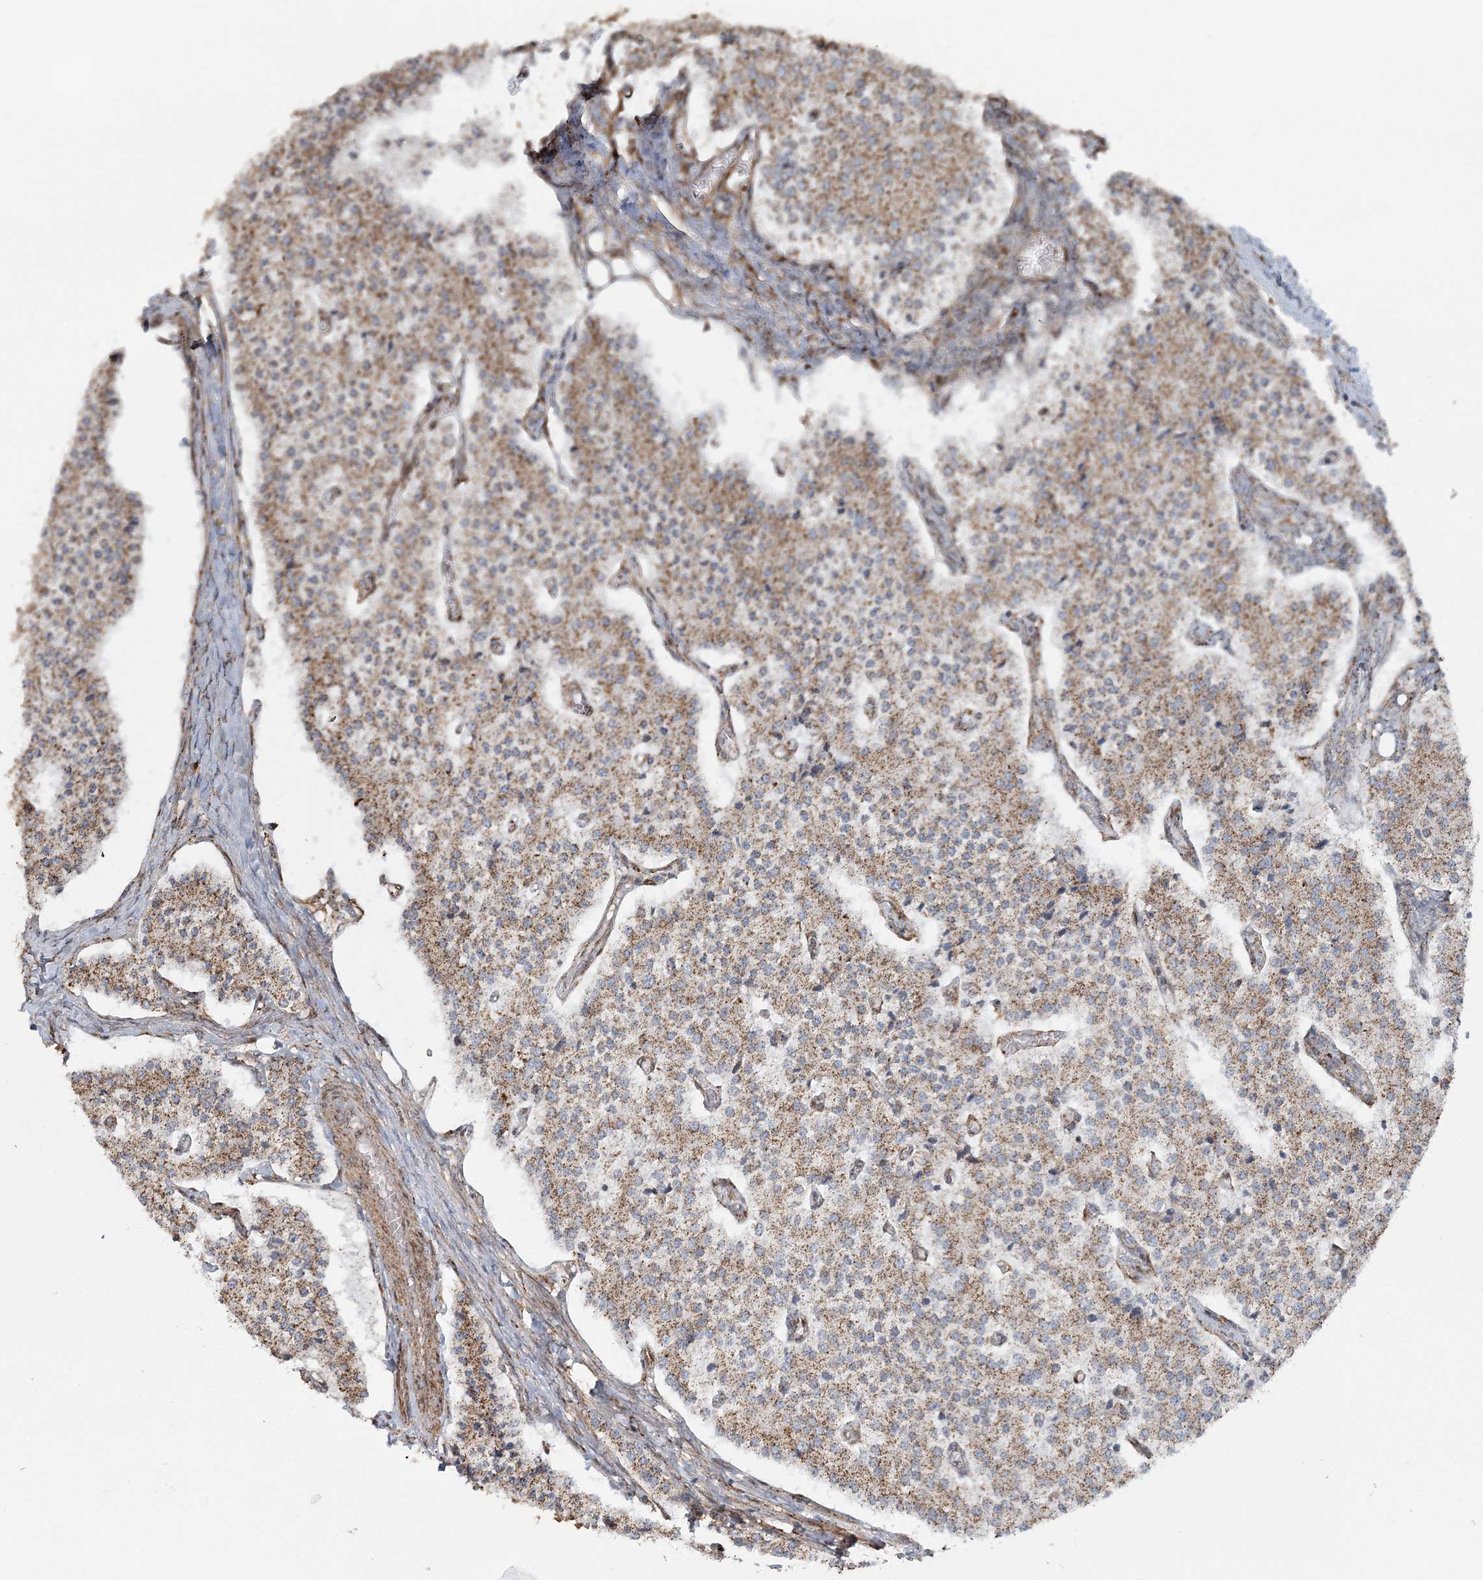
{"staining": {"intensity": "moderate", "quantity": ">75%", "location": "cytoplasmic/membranous"}, "tissue": "carcinoid", "cell_type": "Tumor cells", "image_type": "cancer", "snomed": [{"axis": "morphology", "description": "Carcinoid, malignant, NOS"}, {"axis": "topography", "description": "Colon"}], "caption": "Immunohistochemistry photomicrograph of neoplastic tissue: carcinoid stained using IHC displays medium levels of moderate protein expression localized specifically in the cytoplasmic/membranous of tumor cells, appearing as a cytoplasmic/membranous brown color.", "gene": "TRAF3IP2", "patient": {"sex": "female", "age": 52}}